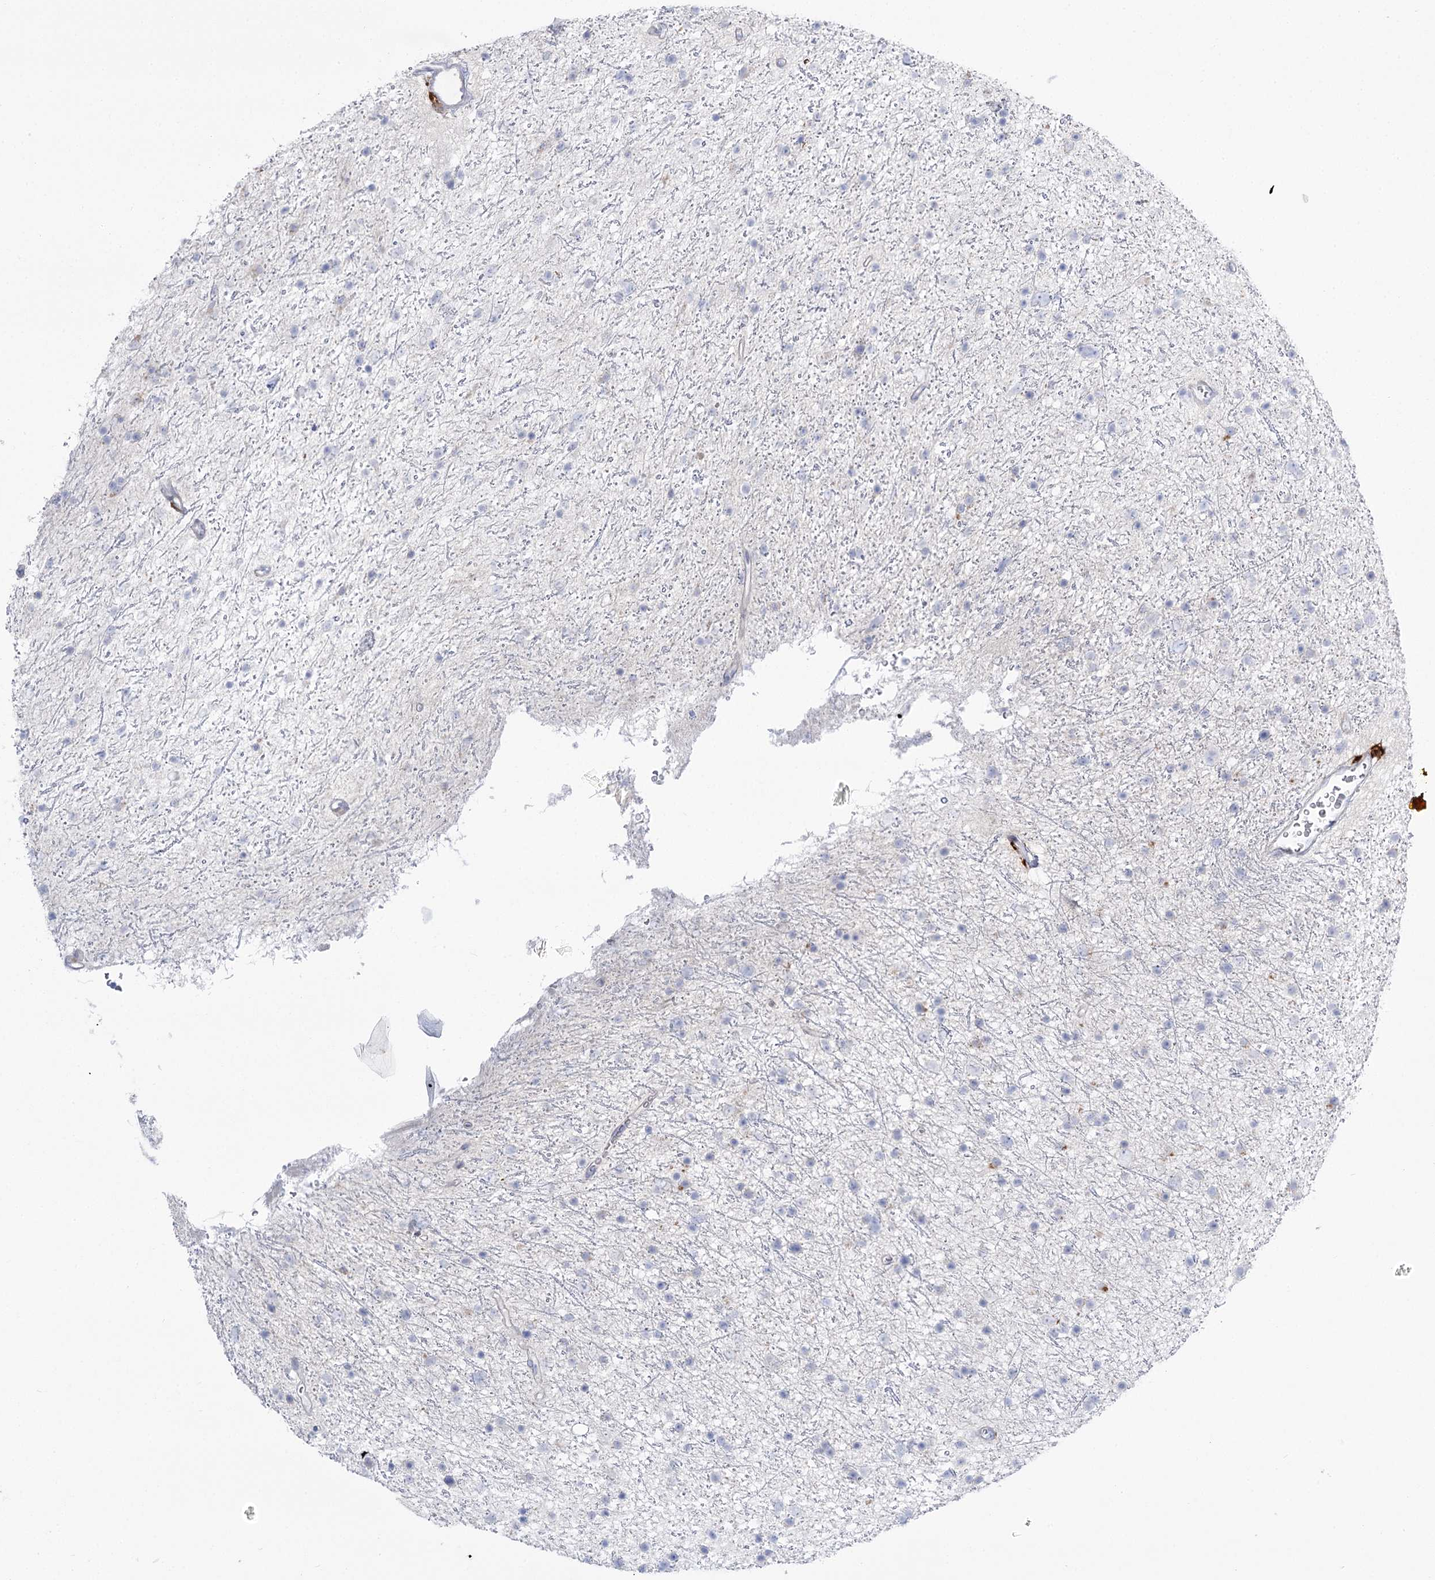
{"staining": {"intensity": "negative", "quantity": "none", "location": "none"}, "tissue": "glioma", "cell_type": "Tumor cells", "image_type": "cancer", "snomed": [{"axis": "morphology", "description": "Glioma, malignant, Low grade"}, {"axis": "topography", "description": "Cerebral cortex"}], "caption": "Immunohistochemistry photomicrograph of neoplastic tissue: glioma stained with DAB (3,3'-diaminobenzidine) exhibits no significant protein positivity in tumor cells.", "gene": "SIAE", "patient": {"sex": "female", "age": 39}}